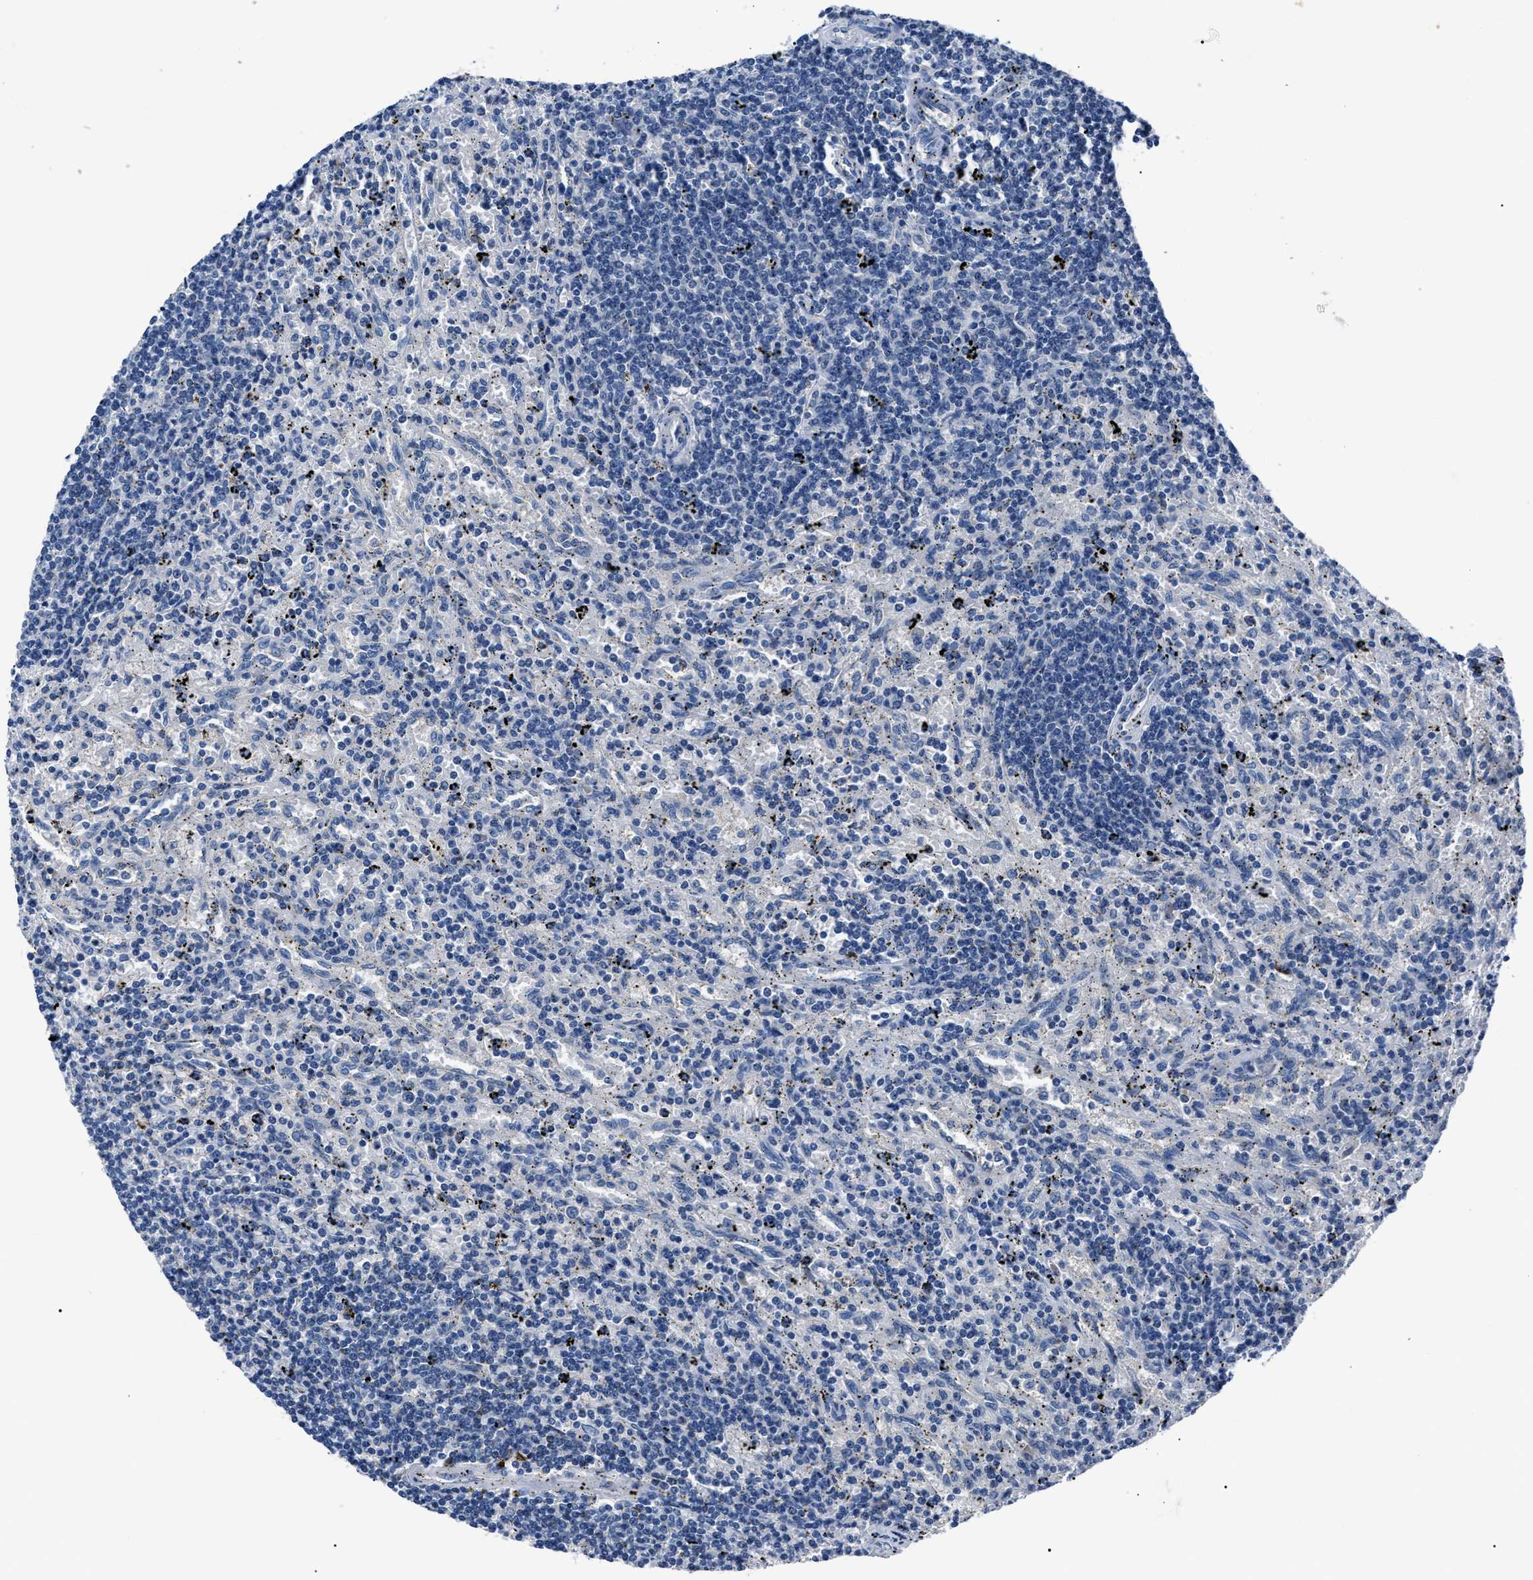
{"staining": {"intensity": "negative", "quantity": "none", "location": "none"}, "tissue": "lymphoma", "cell_type": "Tumor cells", "image_type": "cancer", "snomed": [{"axis": "morphology", "description": "Malignant lymphoma, non-Hodgkin's type, Low grade"}, {"axis": "topography", "description": "Spleen"}], "caption": "Histopathology image shows no protein expression in tumor cells of lymphoma tissue.", "gene": "LRWD1", "patient": {"sex": "male", "age": 76}}